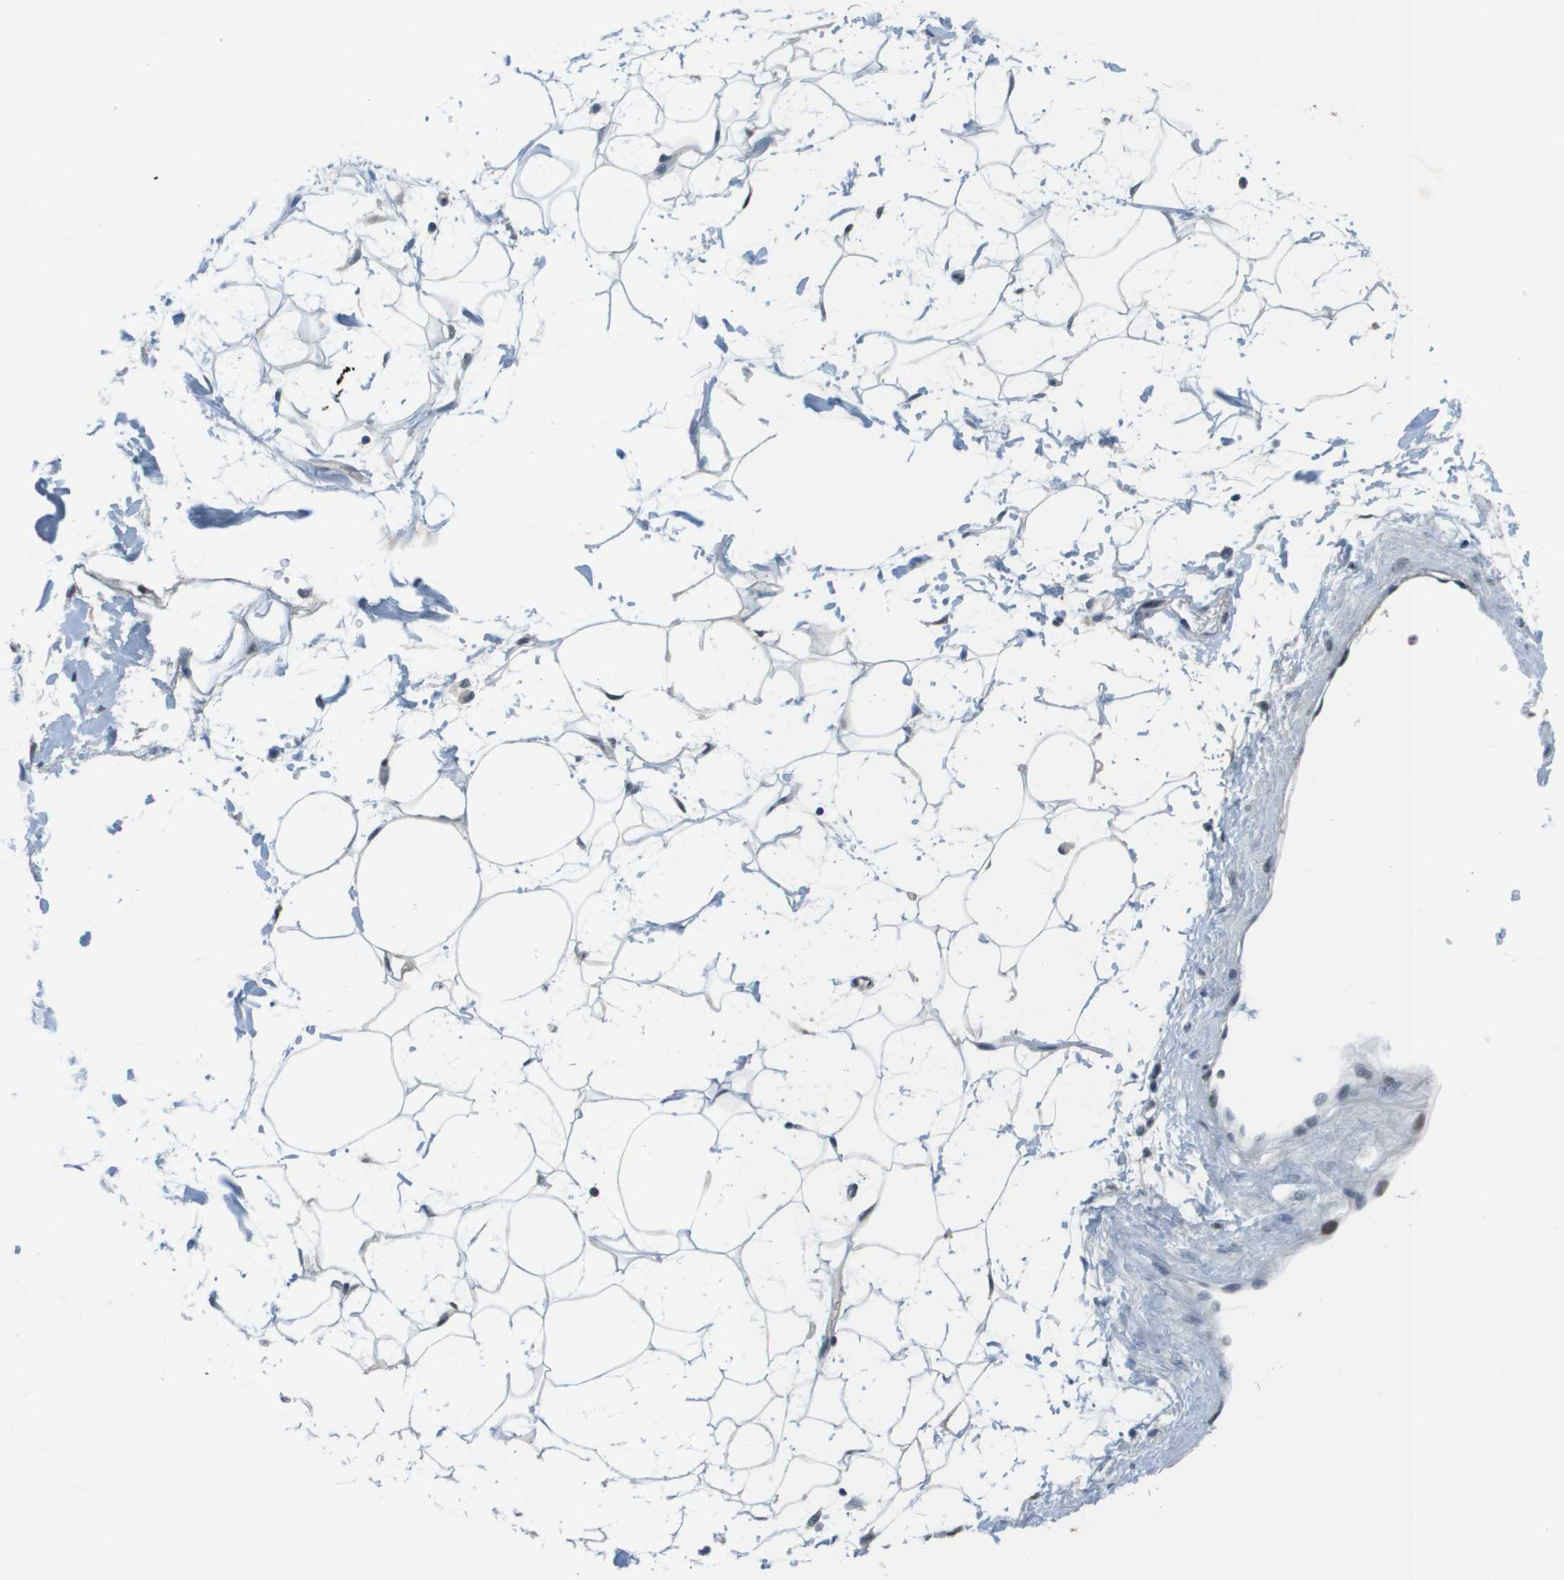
{"staining": {"intensity": "moderate", "quantity": "<25%", "location": "cytoplasmic/membranous"}, "tissue": "adipose tissue", "cell_type": "Adipocytes", "image_type": "normal", "snomed": [{"axis": "morphology", "description": "Normal tissue, NOS"}, {"axis": "topography", "description": "Soft tissue"}], "caption": "High-power microscopy captured an immunohistochemistry (IHC) micrograph of unremarkable adipose tissue, revealing moderate cytoplasmic/membranous positivity in approximately <25% of adipocytes. Ihc stains the protein of interest in brown and the nuclei are stained blue.", "gene": "CBX5", "patient": {"sex": "male", "age": 72}}